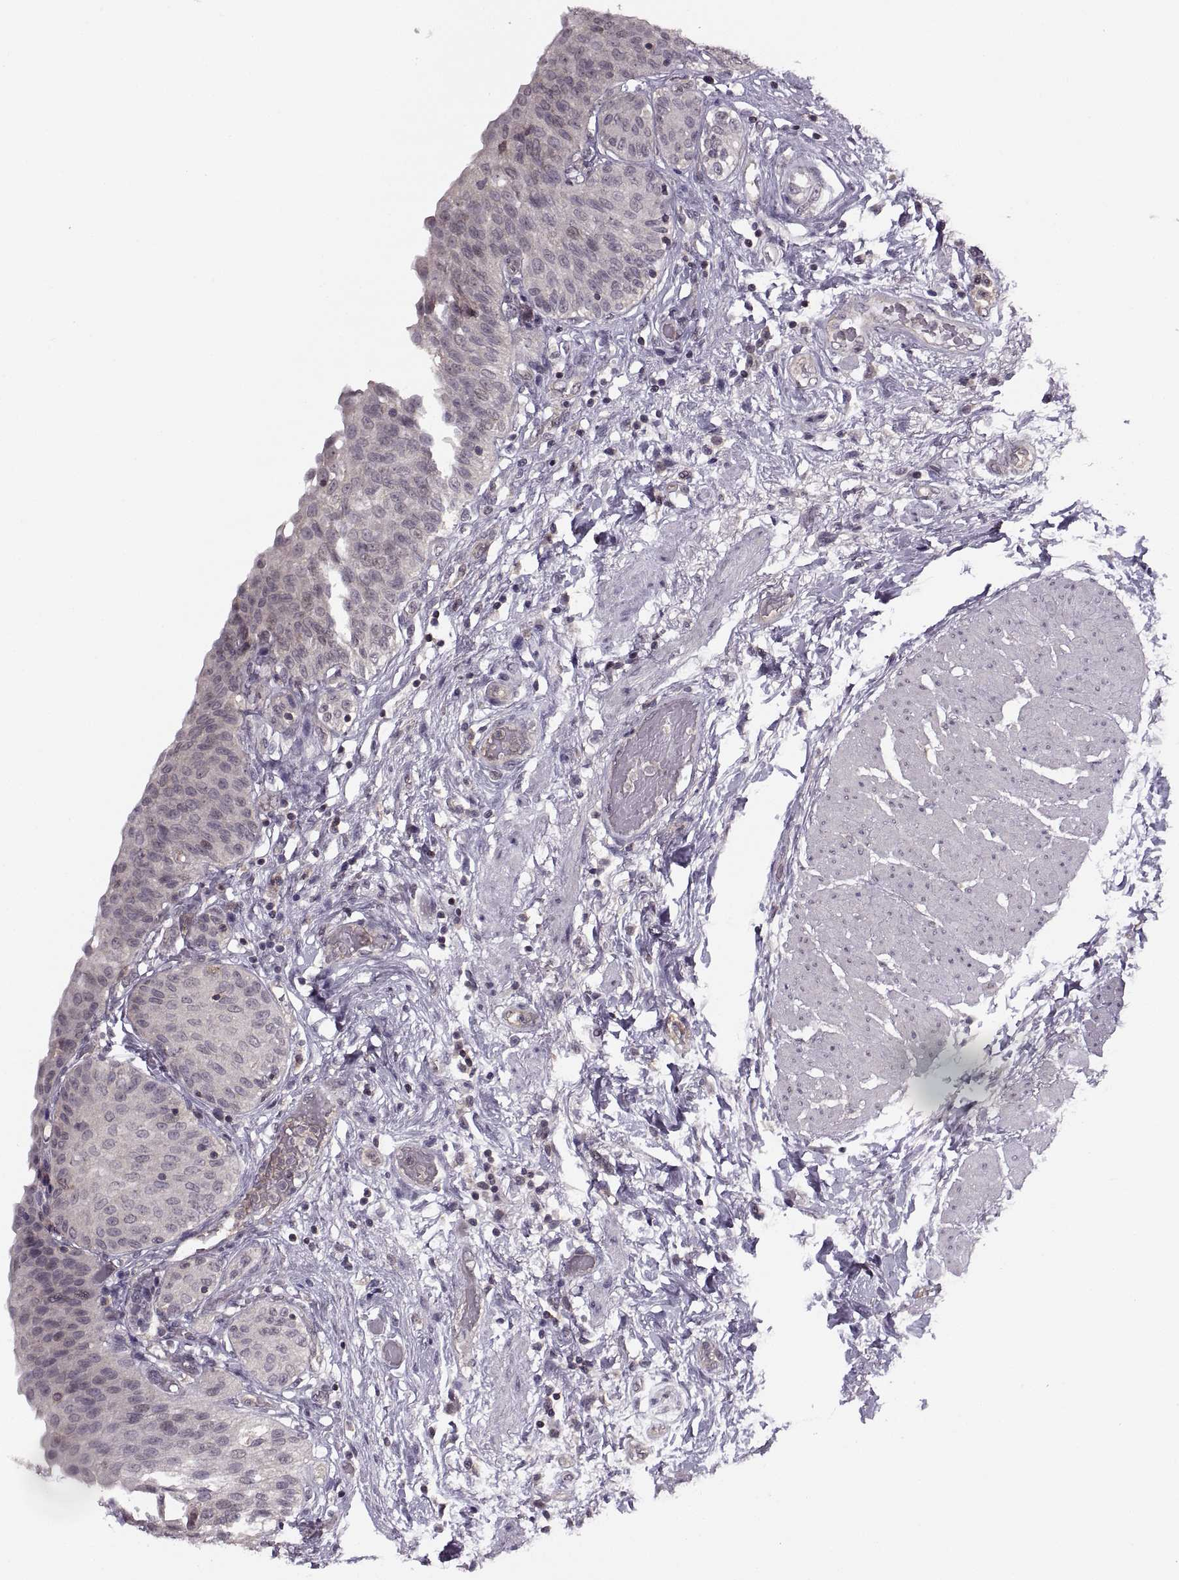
{"staining": {"intensity": "negative", "quantity": "none", "location": "none"}, "tissue": "urinary bladder", "cell_type": "Urothelial cells", "image_type": "normal", "snomed": [{"axis": "morphology", "description": "Normal tissue, NOS"}, {"axis": "morphology", "description": "Metaplasia, NOS"}, {"axis": "topography", "description": "Urinary bladder"}], "caption": "IHC histopathology image of benign human urinary bladder stained for a protein (brown), which demonstrates no staining in urothelial cells.", "gene": "LUZP2", "patient": {"sex": "male", "age": 68}}